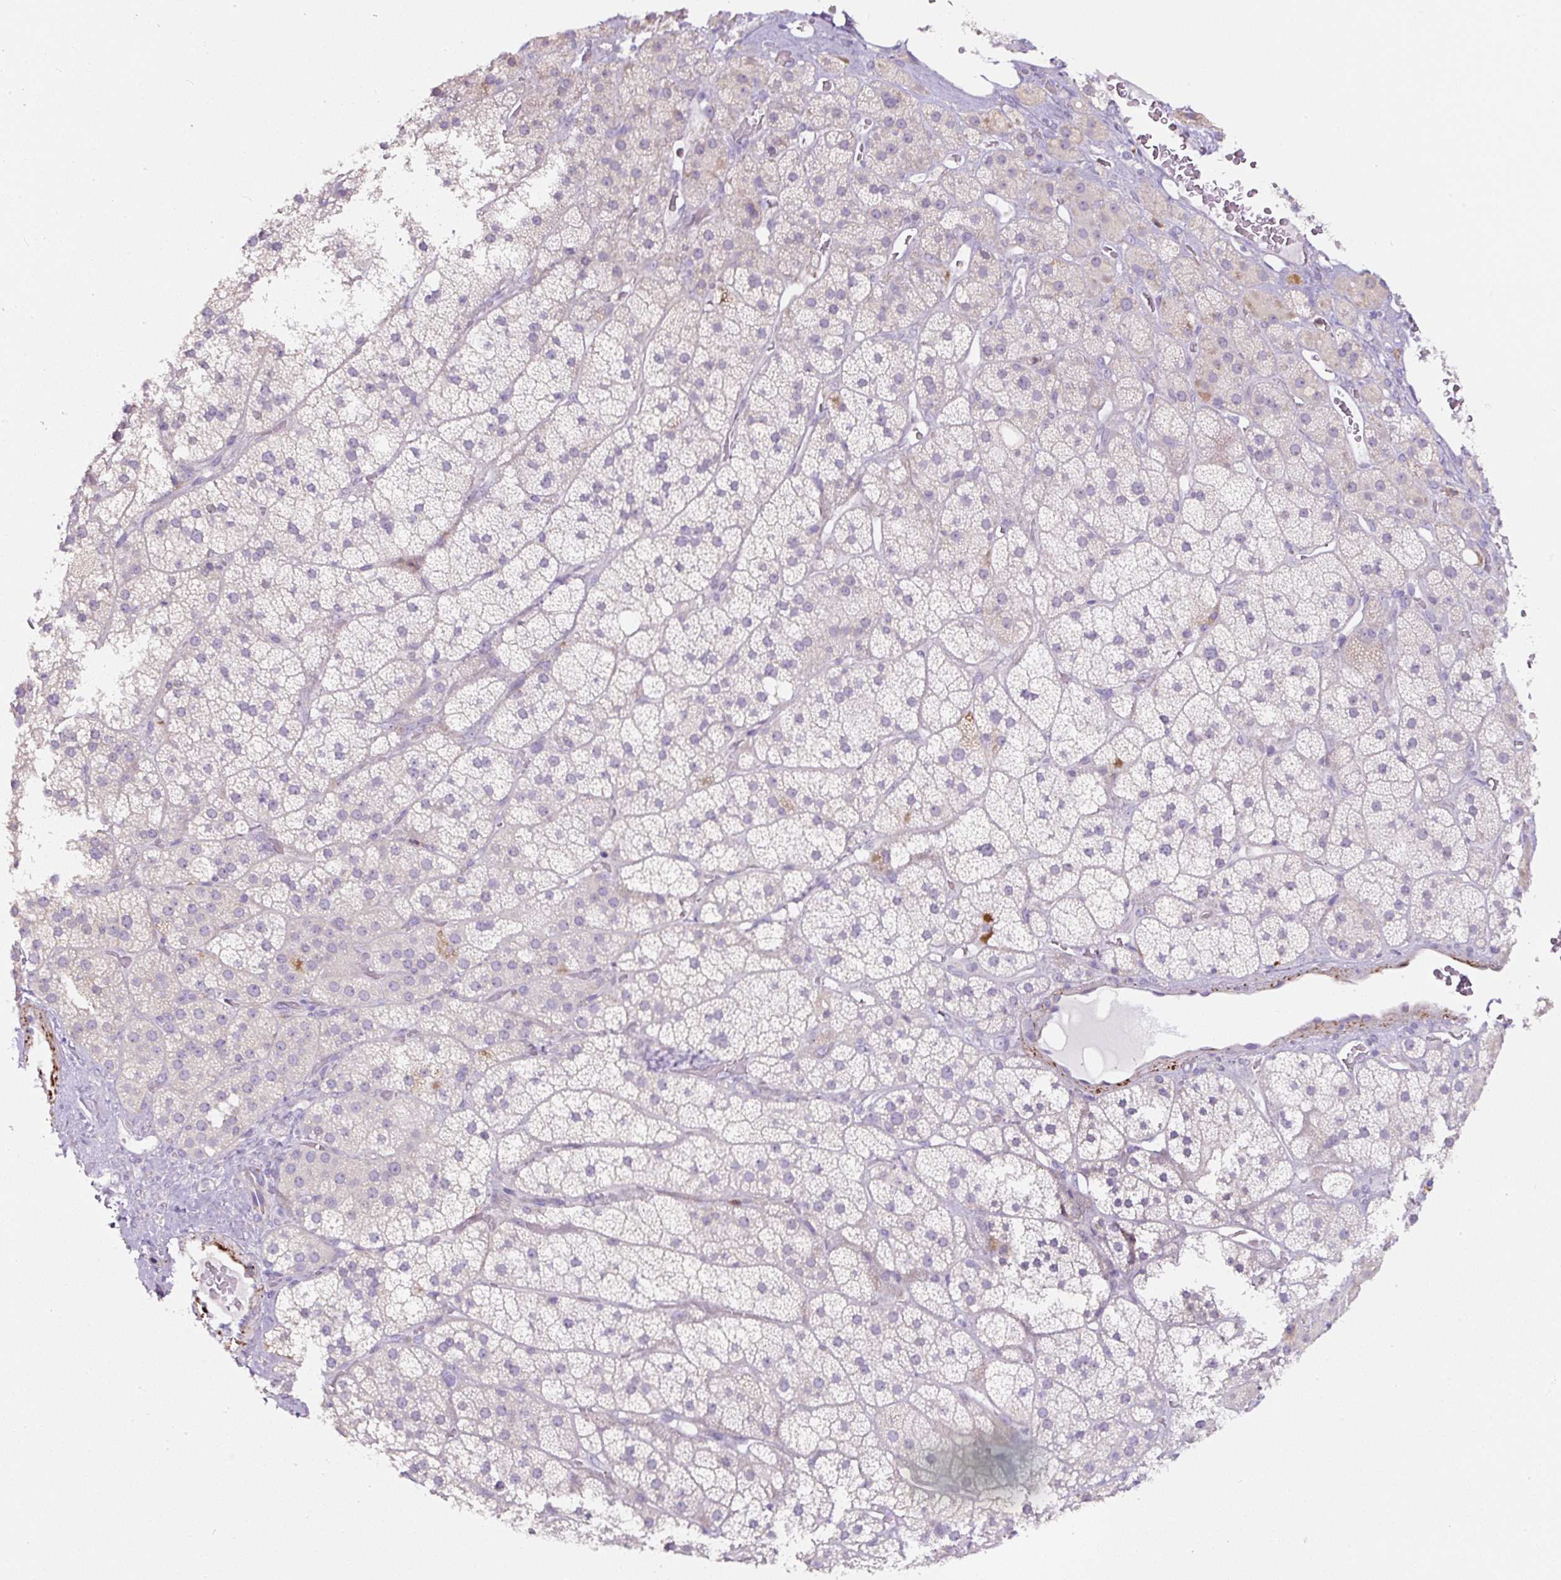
{"staining": {"intensity": "negative", "quantity": "none", "location": "none"}, "tissue": "adrenal gland", "cell_type": "Glandular cells", "image_type": "normal", "snomed": [{"axis": "morphology", "description": "Normal tissue, NOS"}, {"axis": "topography", "description": "Adrenal gland"}], "caption": "Immunohistochemistry image of unremarkable adrenal gland: human adrenal gland stained with DAB reveals no significant protein expression in glandular cells.", "gene": "HPS4", "patient": {"sex": "male", "age": 57}}